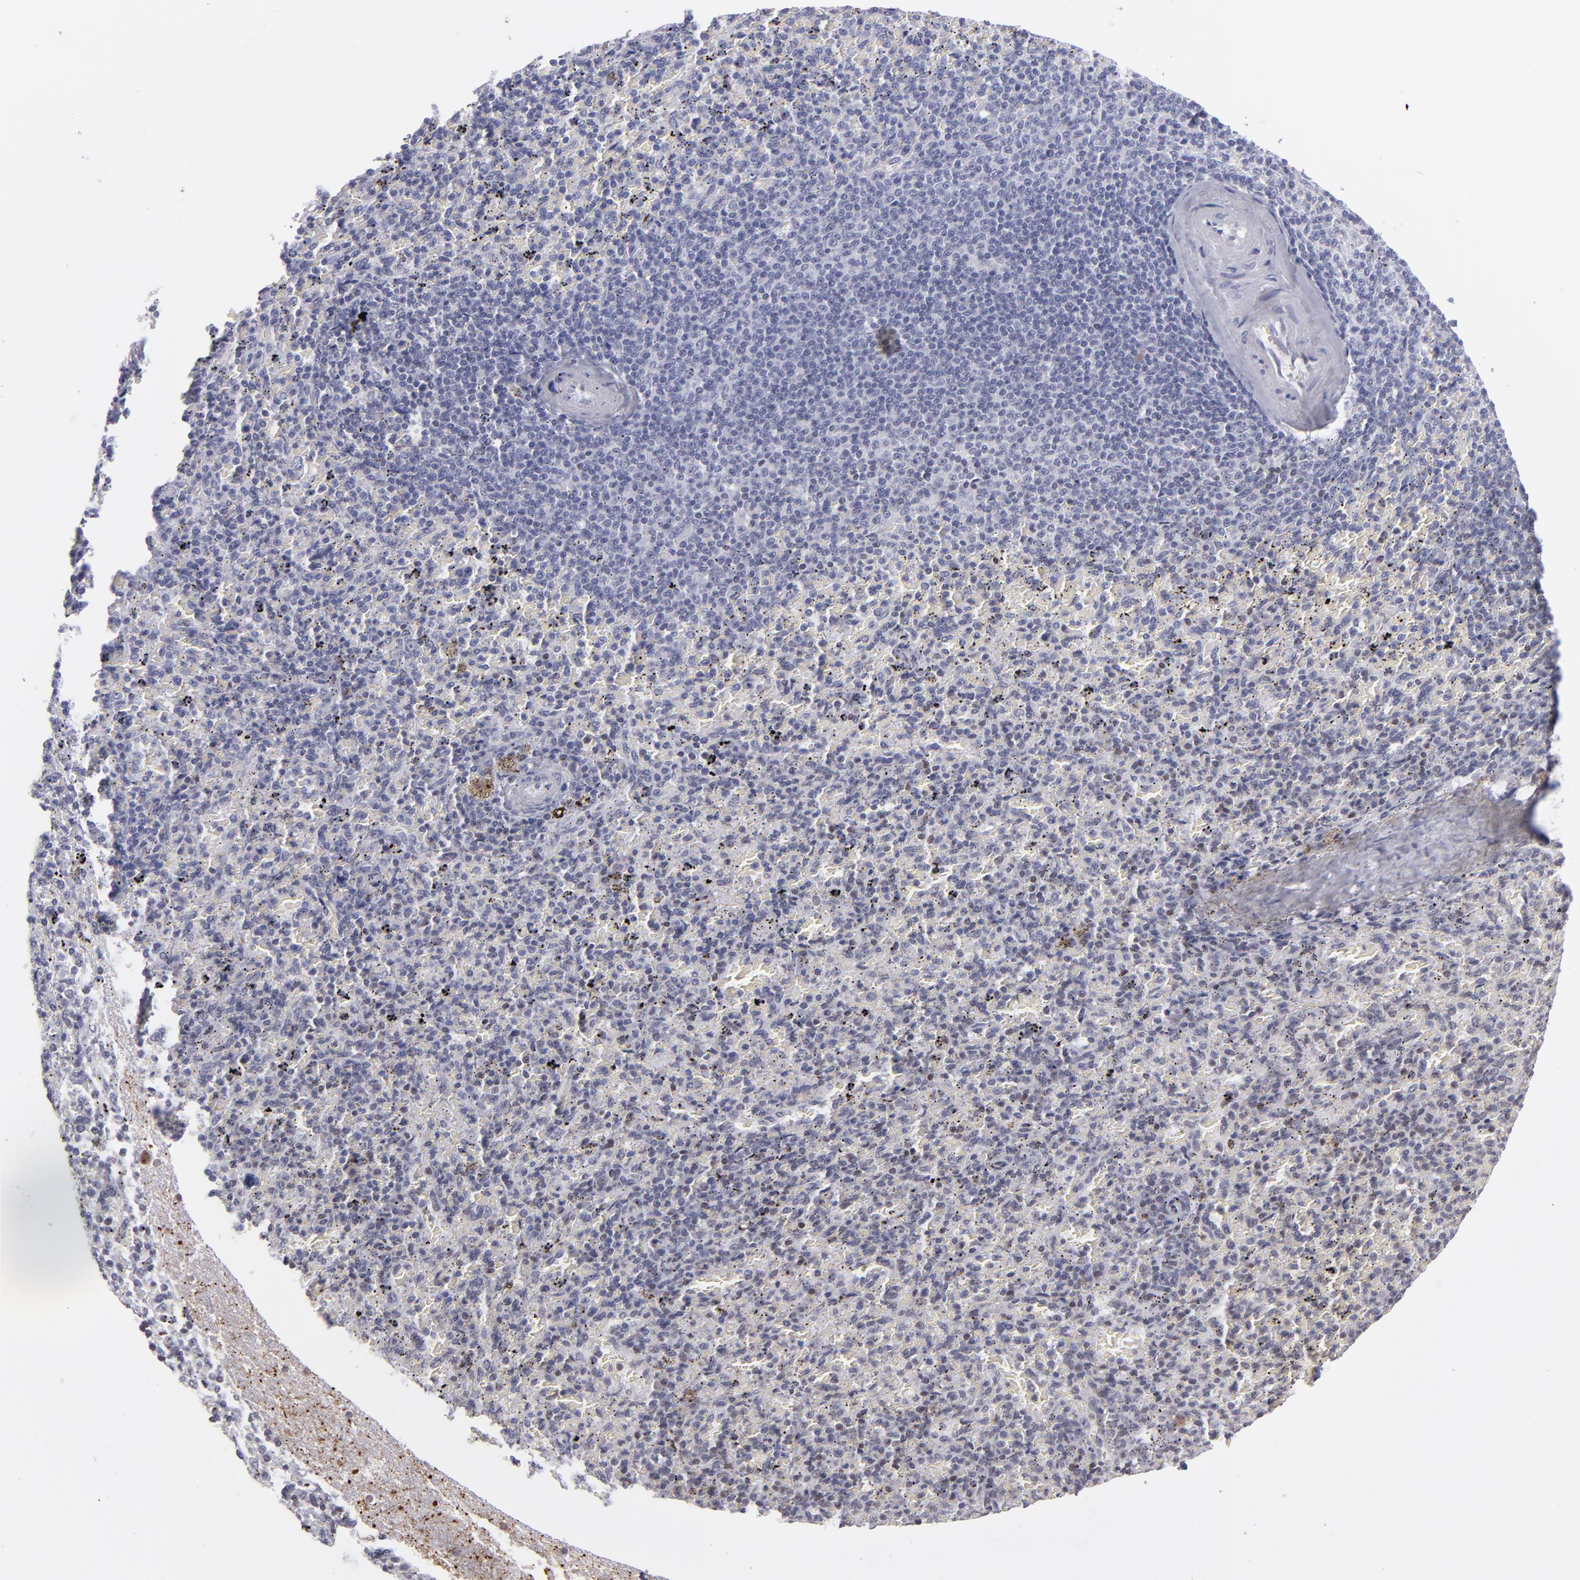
{"staining": {"intensity": "weak", "quantity": "25%-75%", "location": "nuclear"}, "tissue": "spleen", "cell_type": "Cells in red pulp", "image_type": "normal", "snomed": [{"axis": "morphology", "description": "Normal tissue, NOS"}, {"axis": "topography", "description": "Spleen"}], "caption": "Immunohistochemistry (IHC) histopathology image of benign spleen: spleen stained using immunohistochemistry (IHC) demonstrates low levels of weak protein expression localized specifically in the nuclear of cells in red pulp, appearing as a nuclear brown color.", "gene": "MLLT3", "patient": {"sex": "female", "age": 43}}